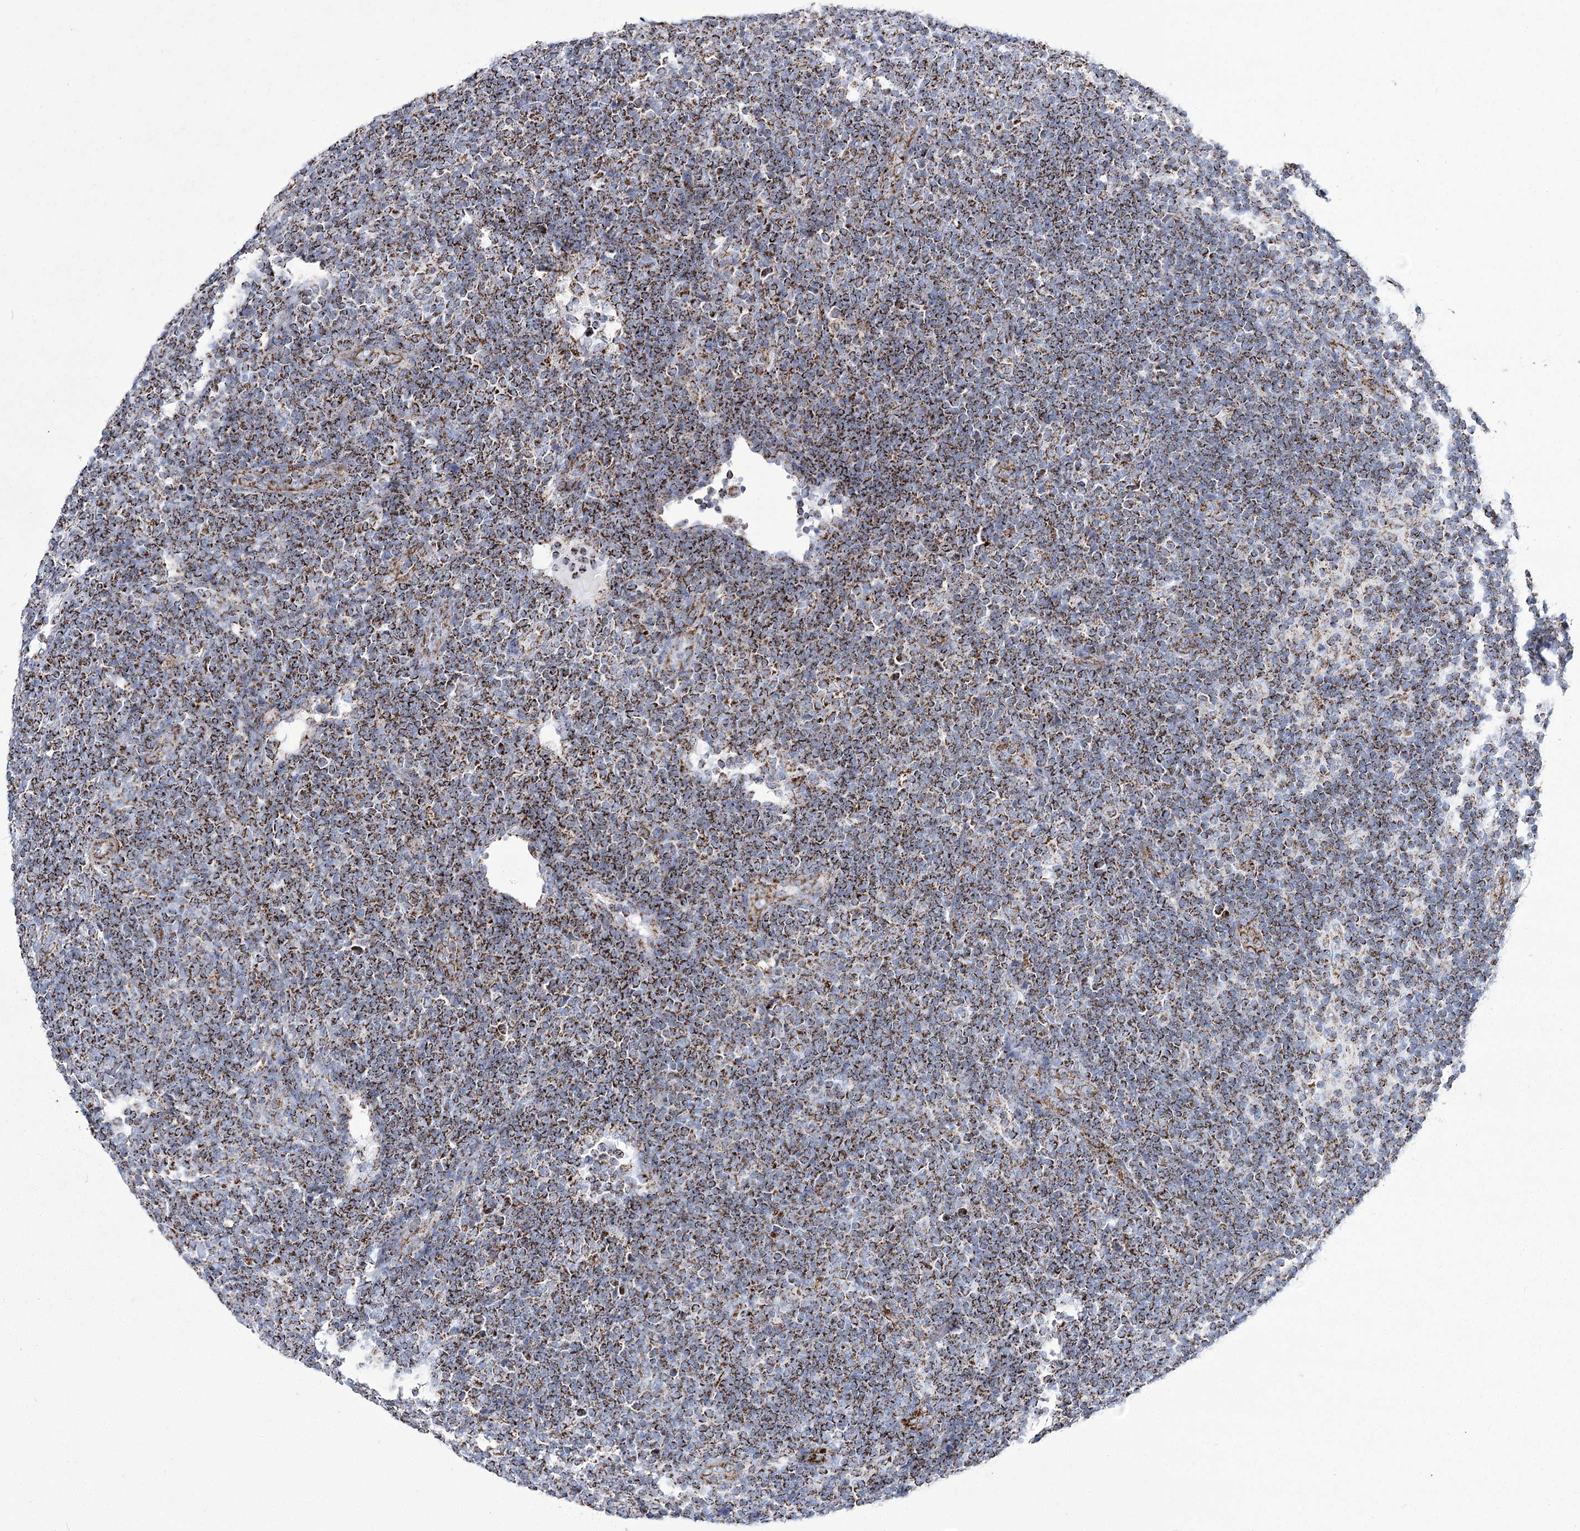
{"staining": {"intensity": "strong", "quantity": ">75%", "location": "cytoplasmic/membranous"}, "tissue": "lymphoma", "cell_type": "Tumor cells", "image_type": "cancer", "snomed": [{"axis": "morphology", "description": "Malignant lymphoma, non-Hodgkin's type, Low grade"}, {"axis": "topography", "description": "Lymph node"}], "caption": "High-magnification brightfield microscopy of lymphoma stained with DAB (3,3'-diaminobenzidine) (brown) and counterstained with hematoxylin (blue). tumor cells exhibit strong cytoplasmic/membranous expression is appreciated in about>75% of cells. The protein of interest is shown in brown color, while the nuclei are stained blue.", "gene": "PDHB", "patient": {"sex": "male", "age": 66}}